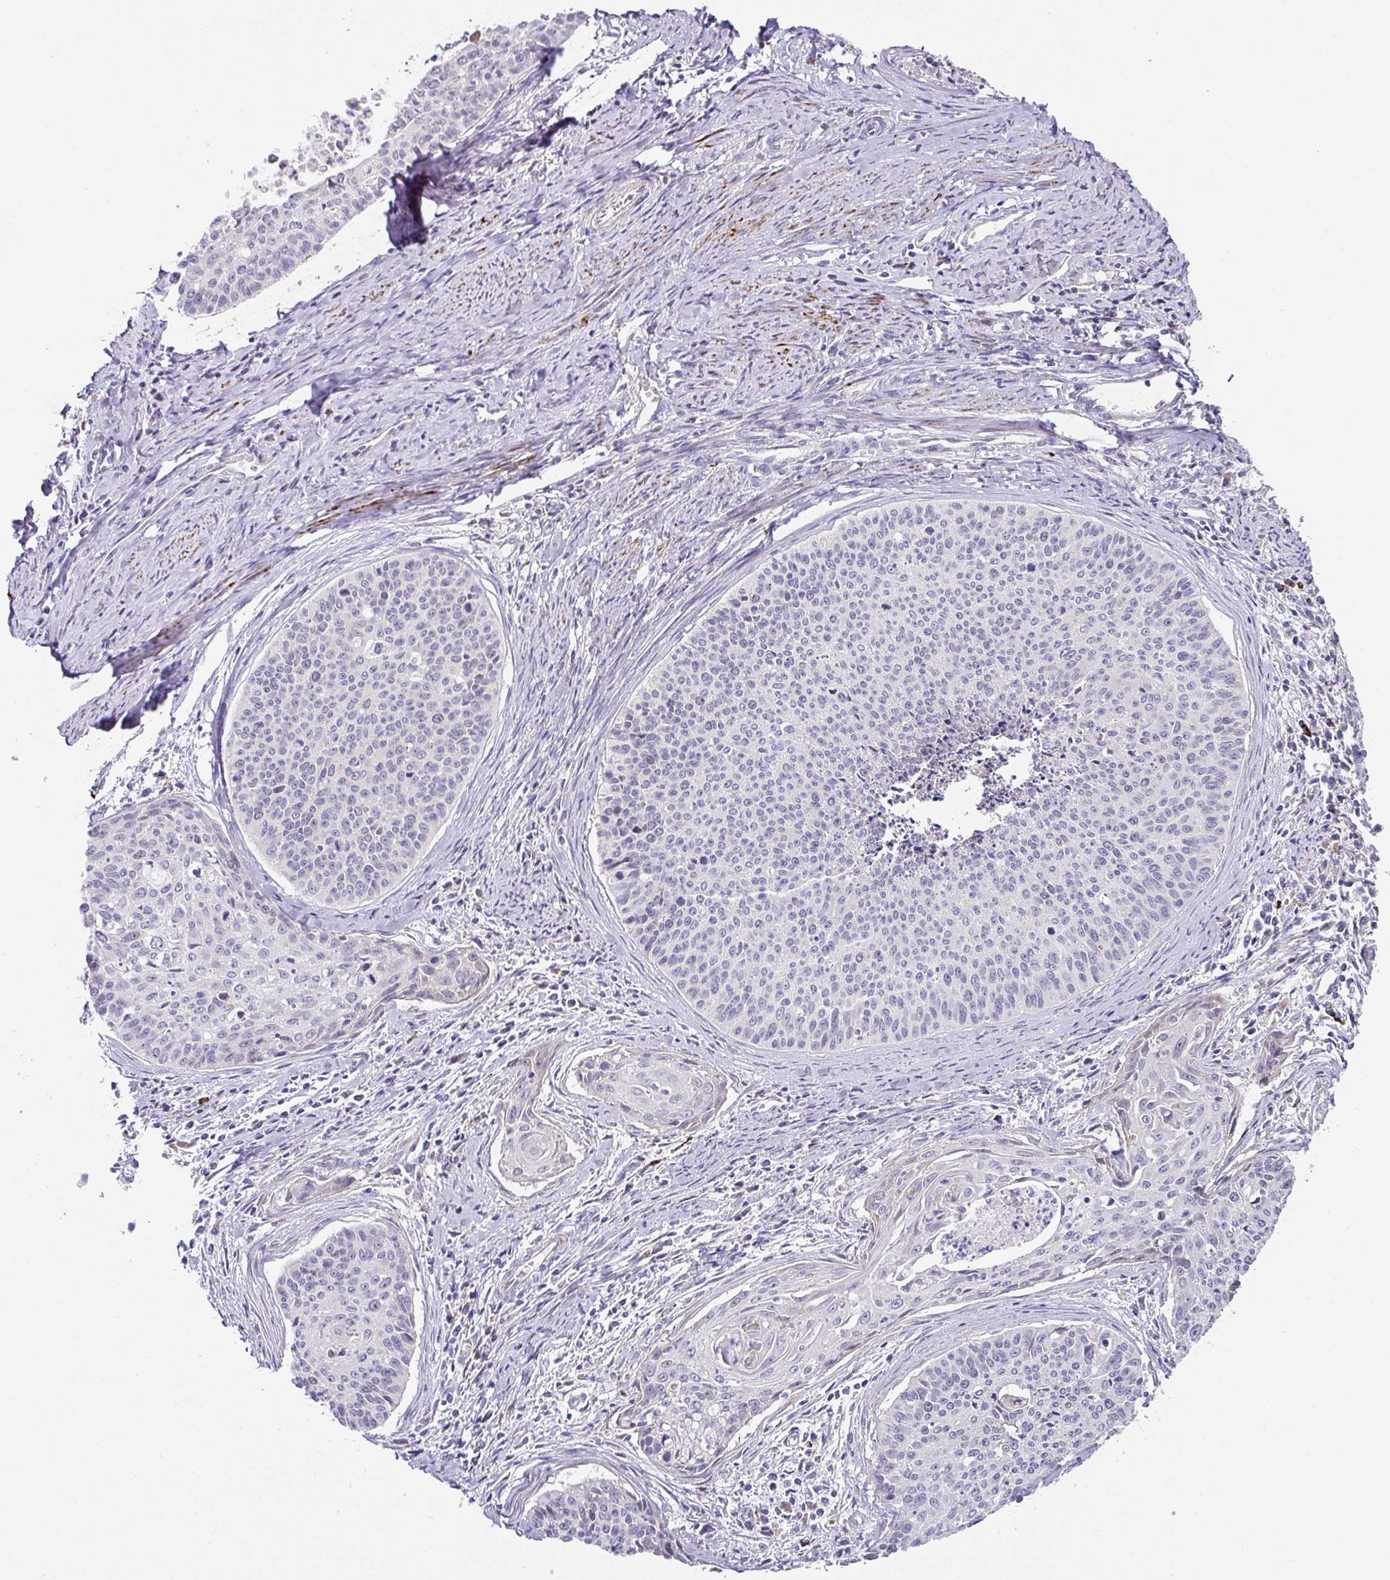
{"staining": {"intensity": "negative", "quantity": "none", "location": "none"}, "tissue": "cervical cancer", "cell_type": "Tumor cells", "image_type": "cancer", "snomed": [{"axis": "morphology", "description": "Squamous cell carcinoma, NOS"}, {"axis": "topography", "description": "Cervix"}], "caption": "This is an immunohistochemistry (IHC) histopathology image of squamous cell carcinoma (cervical). There is no expression in tumor cells.", "gene": "TARM1", "patient": {"sex": "female", "age": 55}}